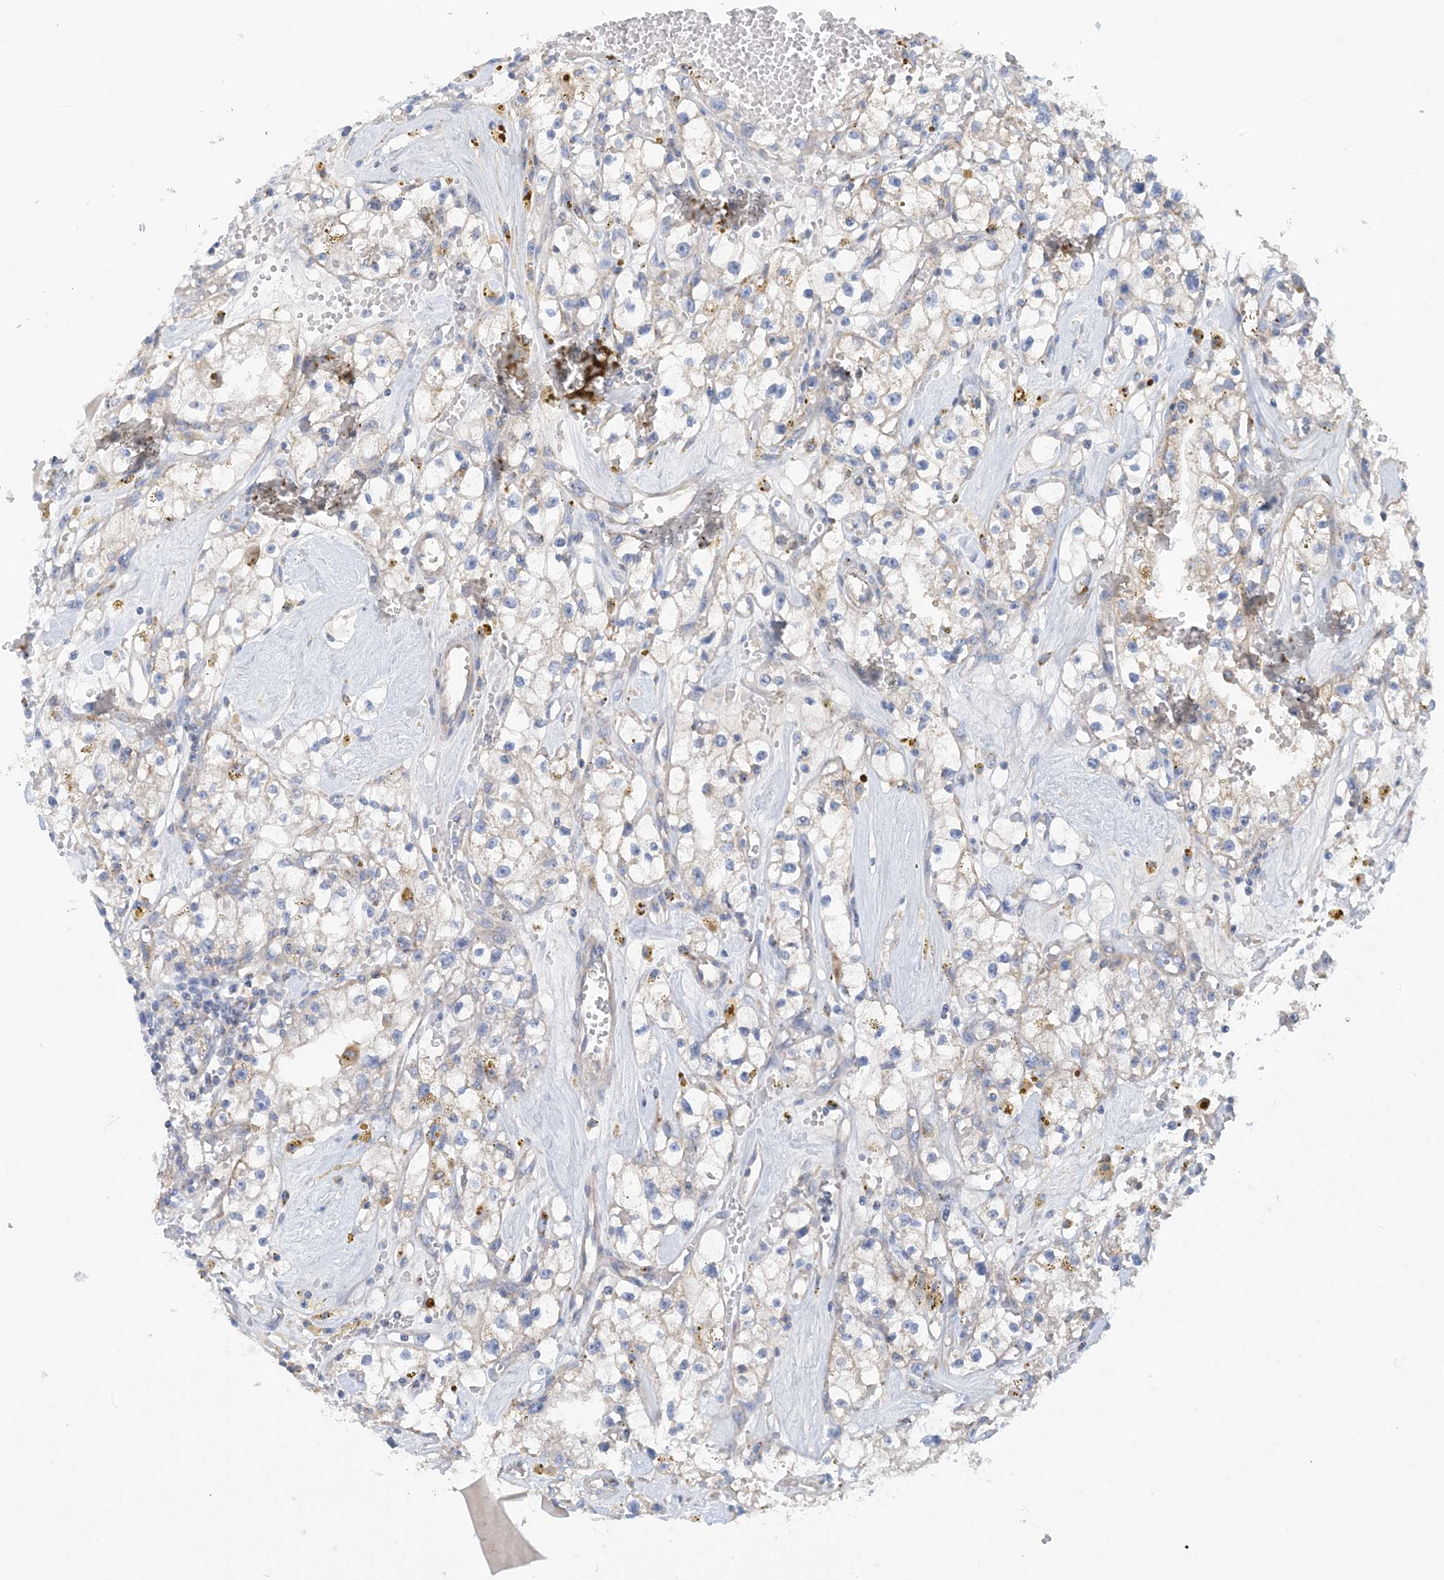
{"staining": {"intensity": "weak", "quantity": "<25%", "location": "cytoplasmic/membranous"}, "tissue": "renal cancer", "cell_type": "Tumor cells", "image_type": "cancer", "snomed": [{"axis": "morphology", "description": "Adenocarcinoma, NOS"}, {"axis": "topography", "description": "Kidney"}], "caption": "Immunohistochemistry image of neoplastic tissue: renal cancer stained with DAB reveals no significant protein expression in tumor cells.", "gene": "PHOSPHO2", "patient": {"sex": "male", "age": 56}}